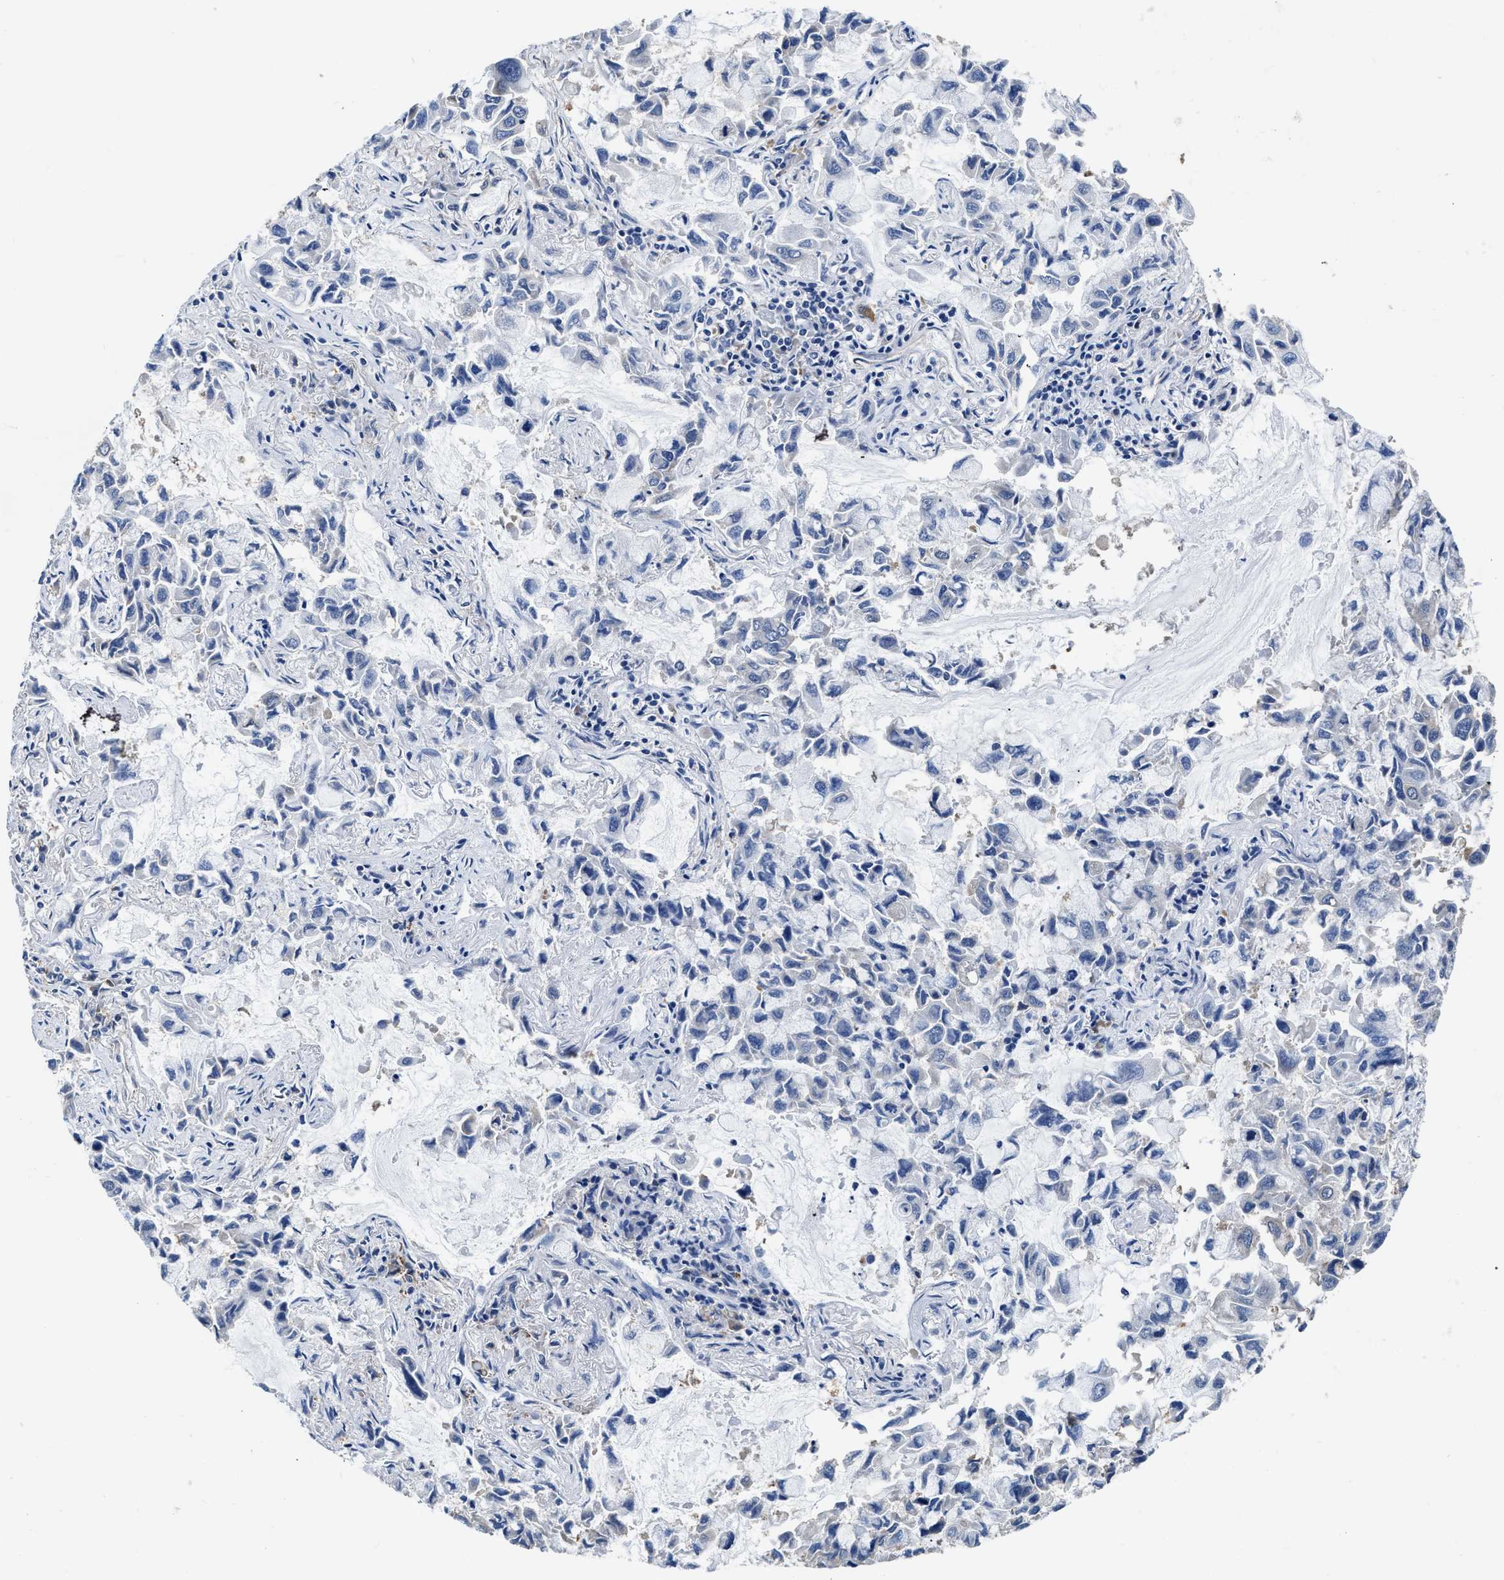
{"staining": {"intensity": "negative", "quantity": "none", "location": "none"}, "tissue": "lung cancer", "cell_type": "Tumor cells", "image_type": "cancer", "snomed": [{"axis": "morphology", "description": "Adenocarcinoma, NOS"}, {"axis": "topography", "description": "Lung"}], "caption": "A photomicrograph of adenocarcinoma (lung) stained for a protein displays no brown staining in tumor cells.", "gene": "C22orf42", "patient": {"sex": "male", "age": 64}}